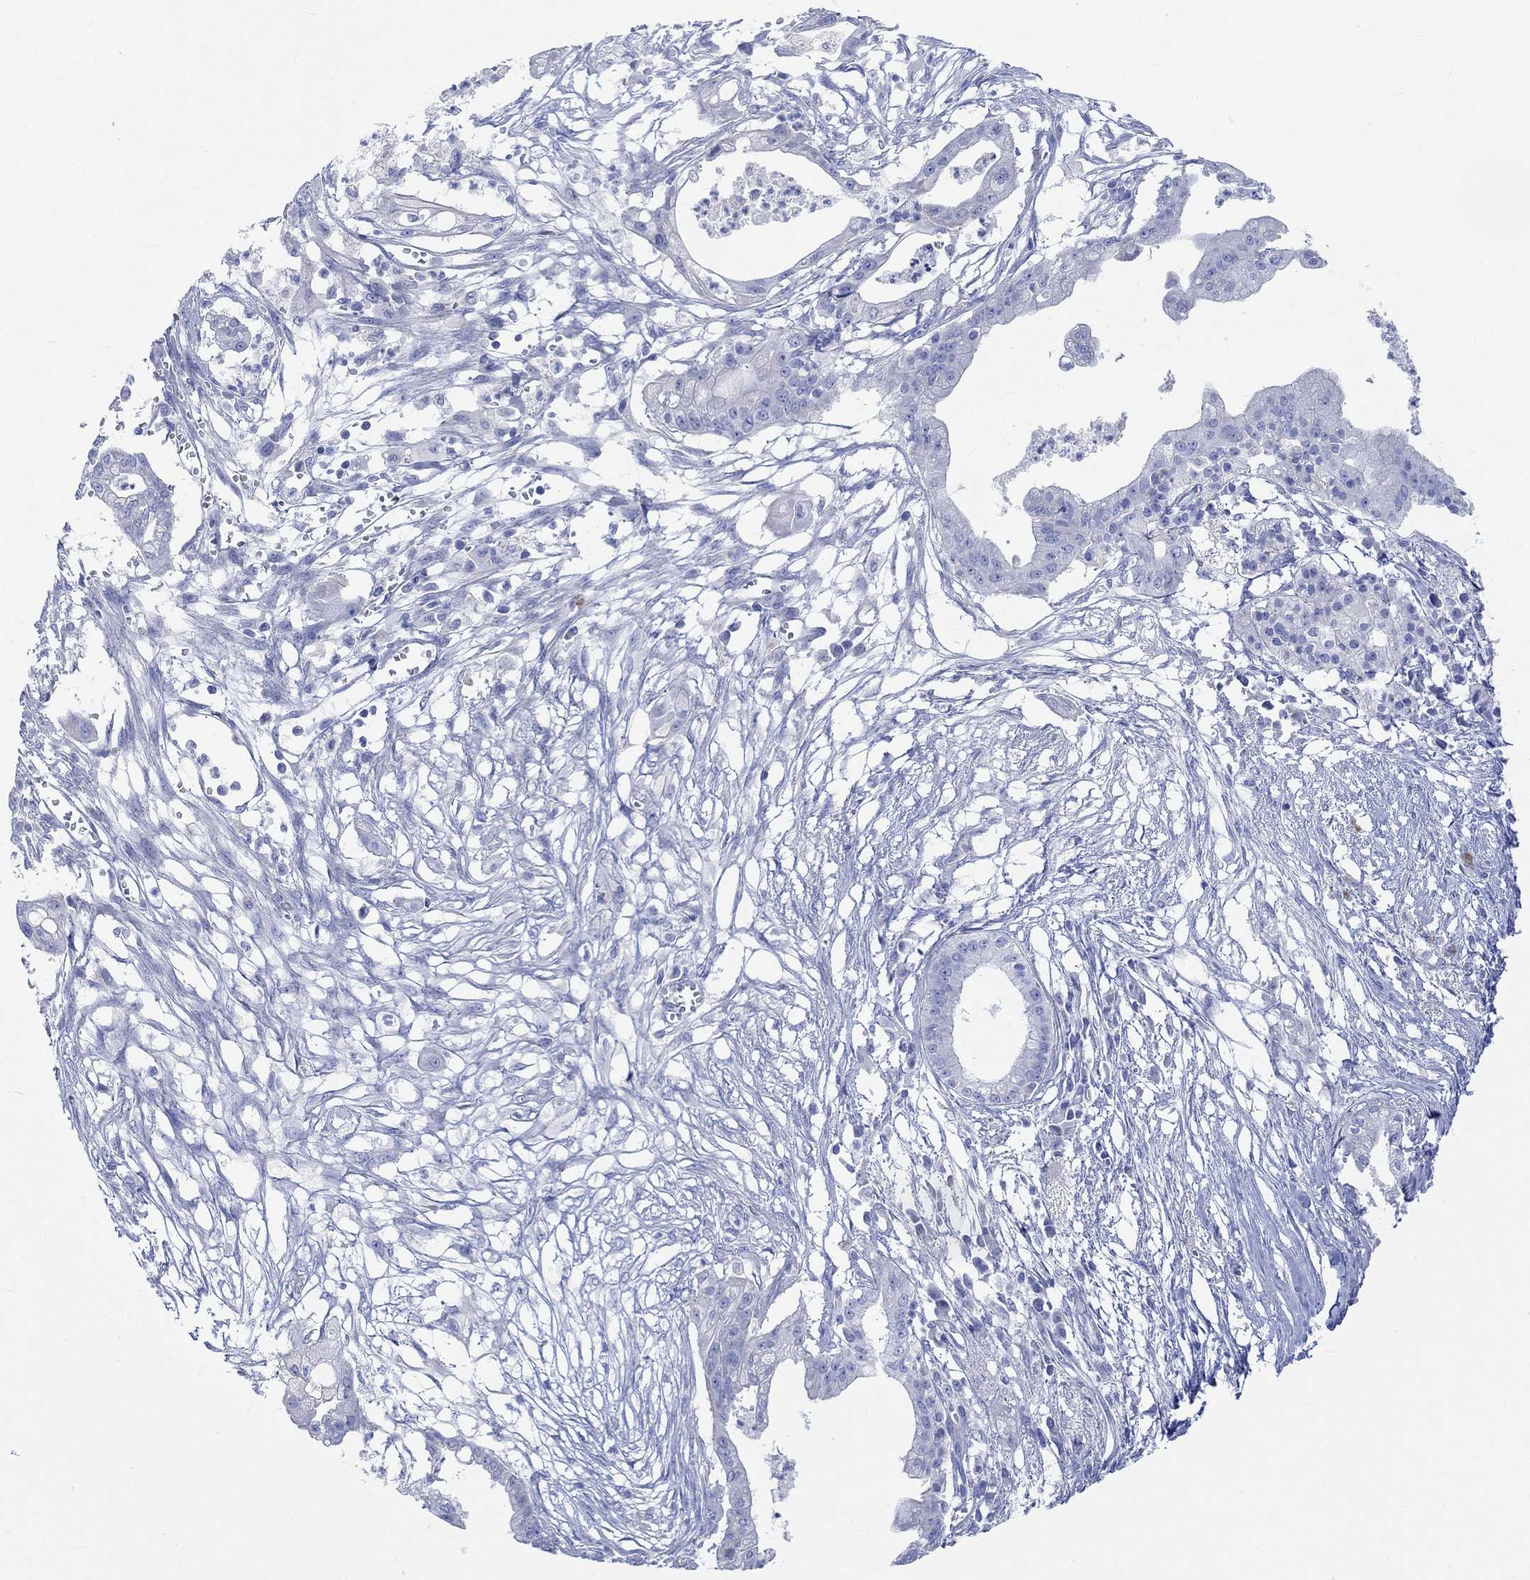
{"staining": {"intensity": "negative", "quantity": "none", "location": "none"}, "tissue": "pancreatic cancer", "cell_type": "Tumor cells", "image_type": "cancer", "snomed": [{"axis": "morphology", "description": "Normal tissue, NOS"}, {"axis": "morphology", "description": "Adenocarcinoma, NOS"}, {"axis": "topography", "description": "Pancreas"}], "caption": "IHC of pancreatic adenocarcinoma reveals no positivity in tumor cells.", "gene": "REEP6", "patient": {"sex": "female", "age": 58}}